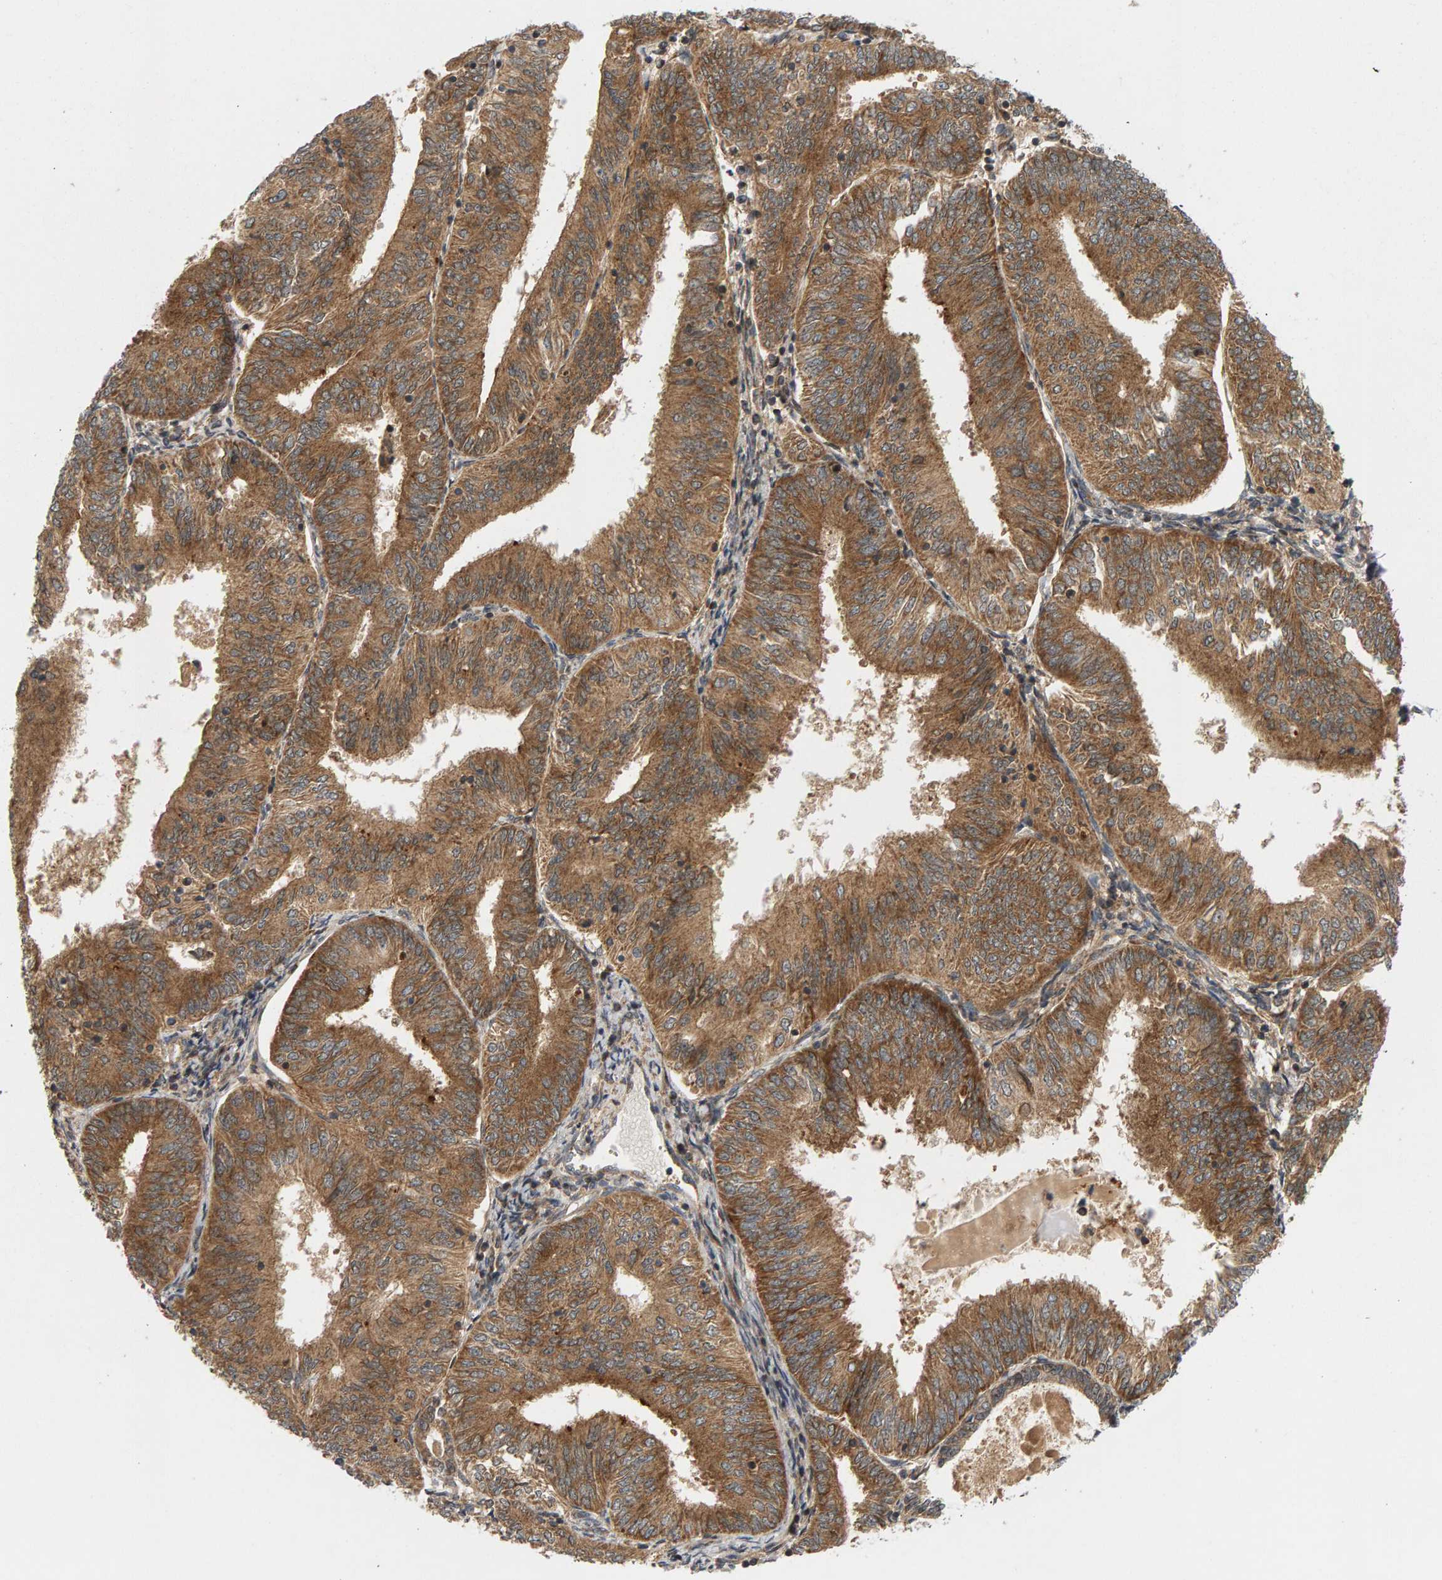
{"staining": {"intensity": "moderate", "quantity": ">75%", "location": "cytoplasmic/membranous"}, "tissue": "endometrial cancer", "cell_type": "Tumor cells", "image_type": "cancer", "snomed": [{"axis": "morphology", "description": "Adenocarcinoma, NOS"}, {"axis": "topography", "description": "Endometrium"}], "caption": "Endometrial cancer stained with DAB IHC demonstrates medium levels of moderate cytoplasmic/membranous positivity in about >75% of tumor cells.", "gene": "BAHCC1", "patient": {"sex": "female", "age": 58}}